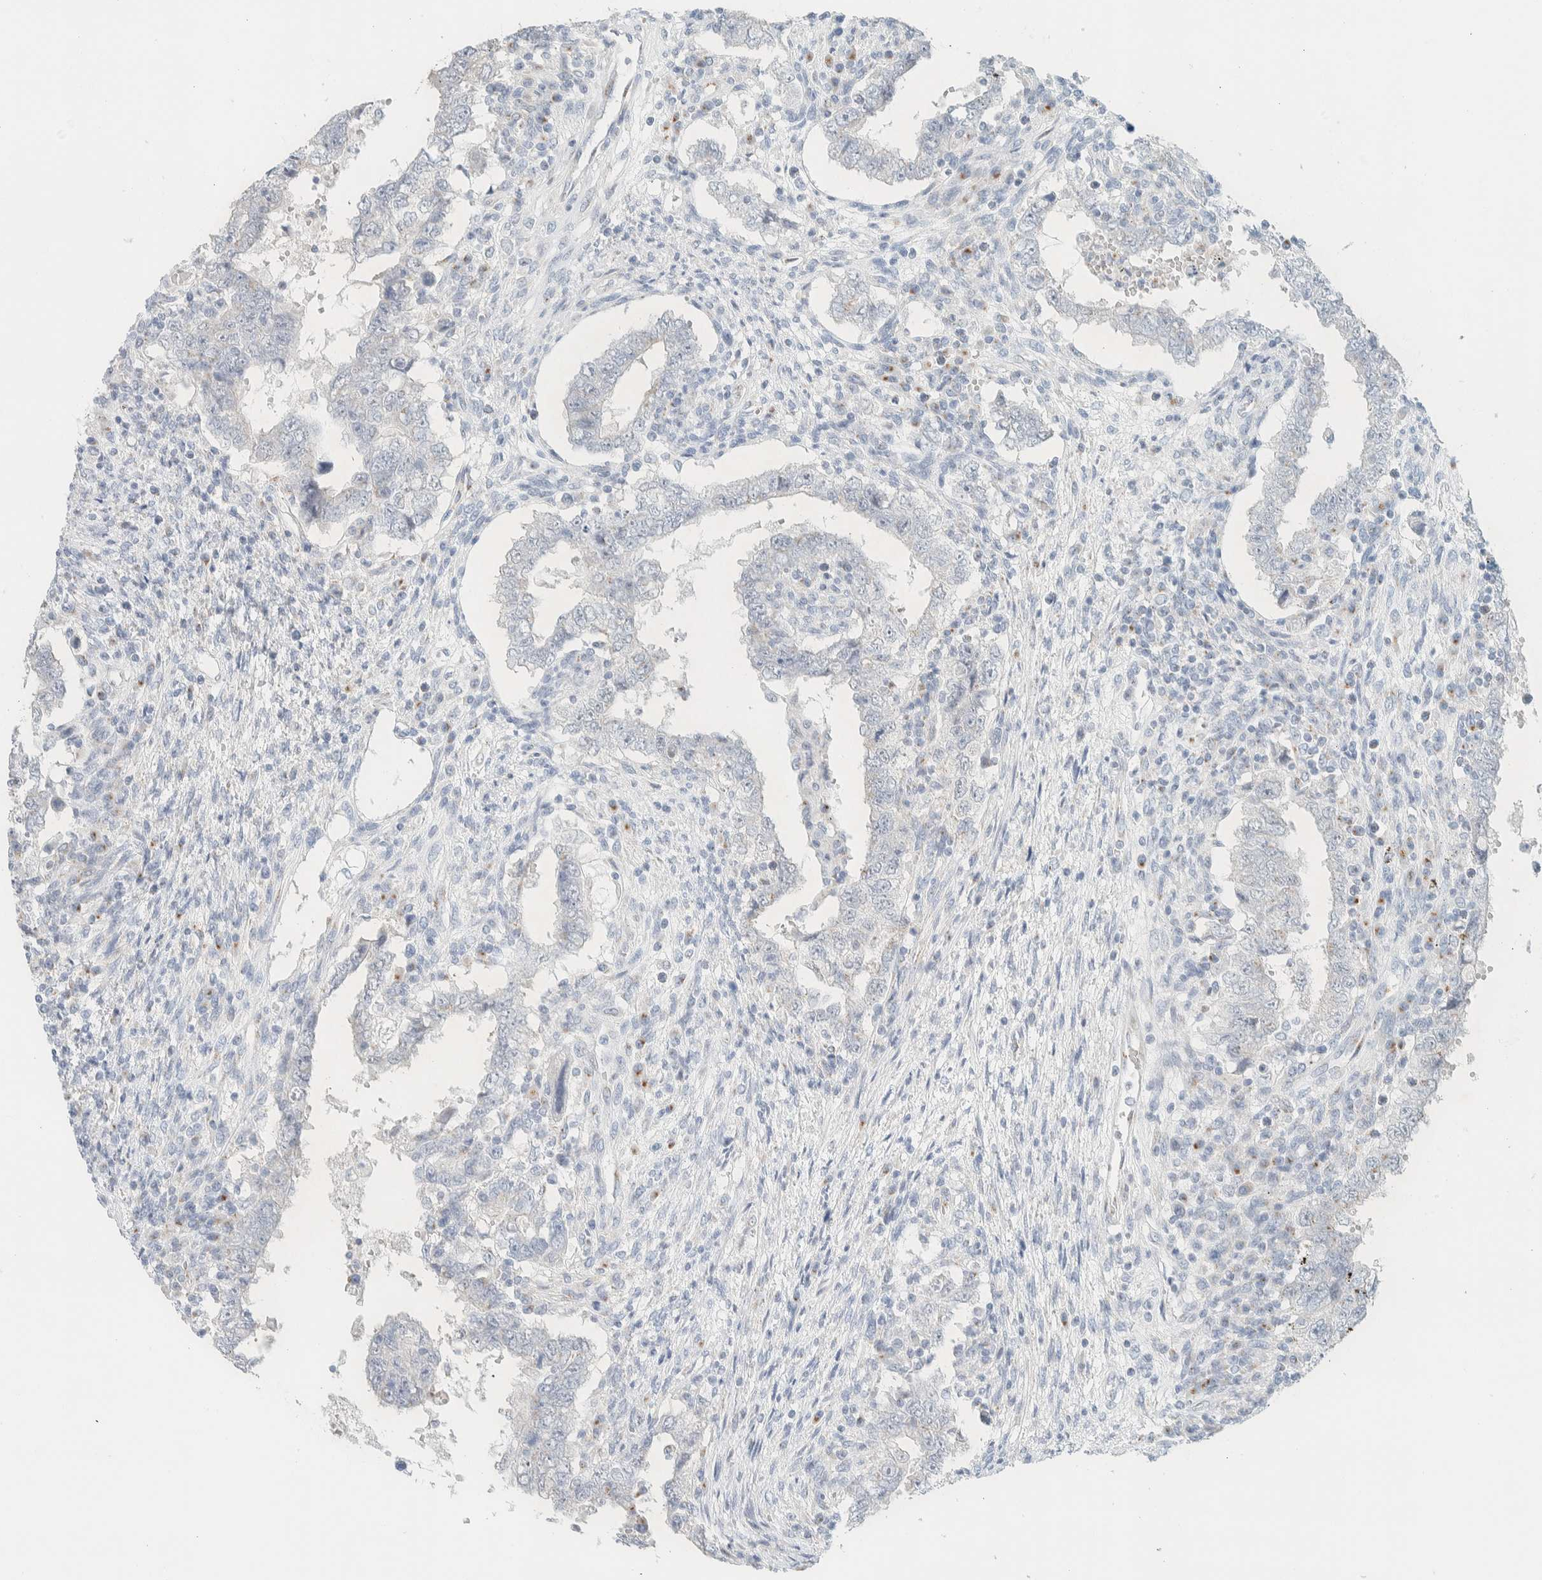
{"staining": {"intensity": "negative", "quantity": "none", "location": "none"}, "tissue": "testis cancer", "cell_type": "Tumor cells", "image_type": "cancer", "snomed": [{"axis": "morphology", "description": "Carcinoma, Embryonal, NOS"}, {"axis": "topography", "description": "Testis"}], "caption": "Human testis embryonal carcinoma stained for a protein using immunohistochemistry exhibits no expression in tumor cells.", "gene": "SPNS3", "patient": {"sex": "male", "age": 26}}